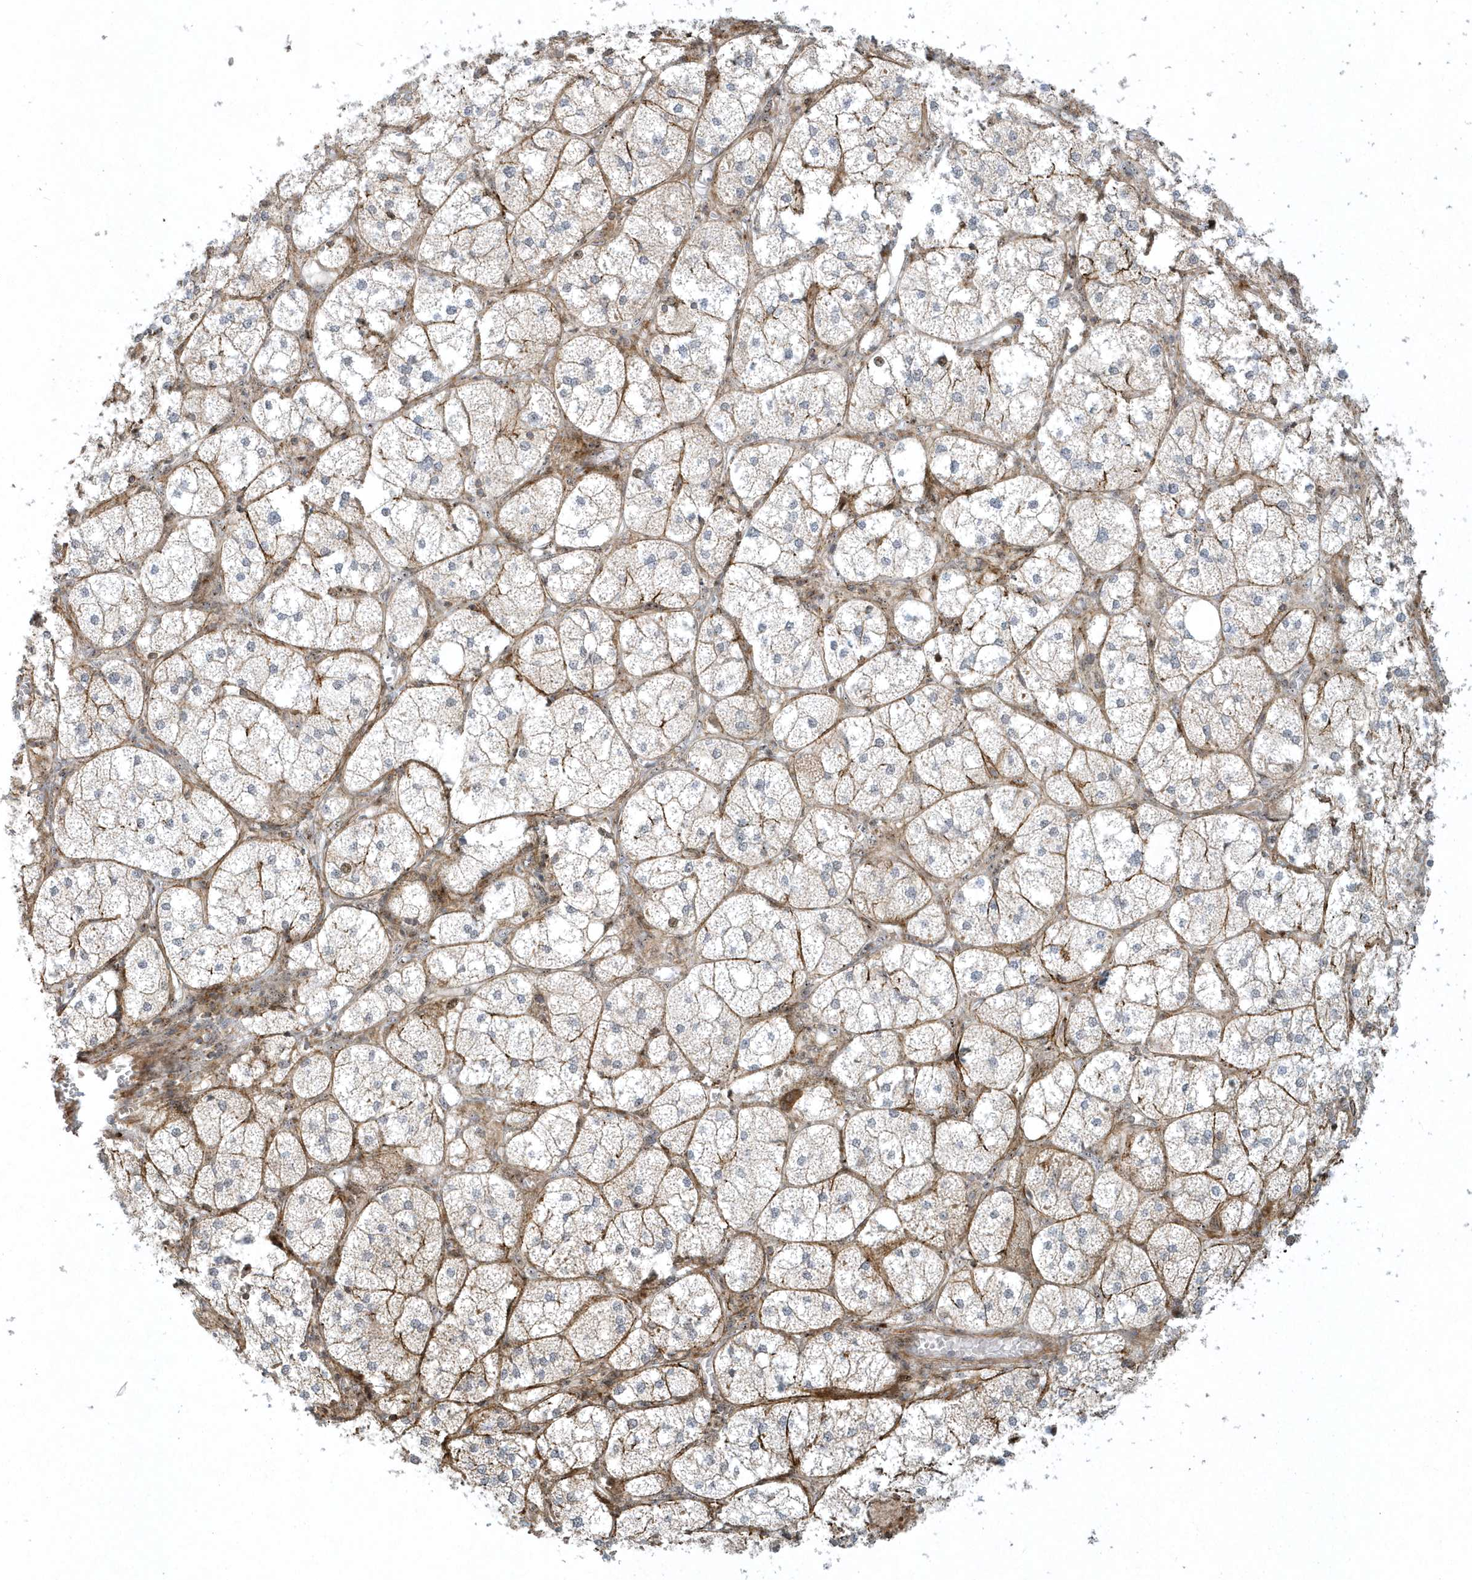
{"staining": {"intensity": "strong", "quantity": "<25%", "location": "nuclear"}, "tissue": "adrenal gland", "cell_type": "Glandular cells", "image_type": "normal", "snomed": [{"axis": "morphology", "description": "Normal tissue, NOS"}, {"axis": "topography", "description": "Adrenal gland"}], "caption": "Normal adrenal gland was stained to show a protein in brown. There is medium levels of strong nuclear expression in approximately <25% of glandular cells. The staining was performed using DAB to visualize the protein expression in brown, while the nuclei were stained in blue with hematoxylin (Magnification: 20x).", "gene": "MASP2", "patient": {"sex": "female", "age": 61}}